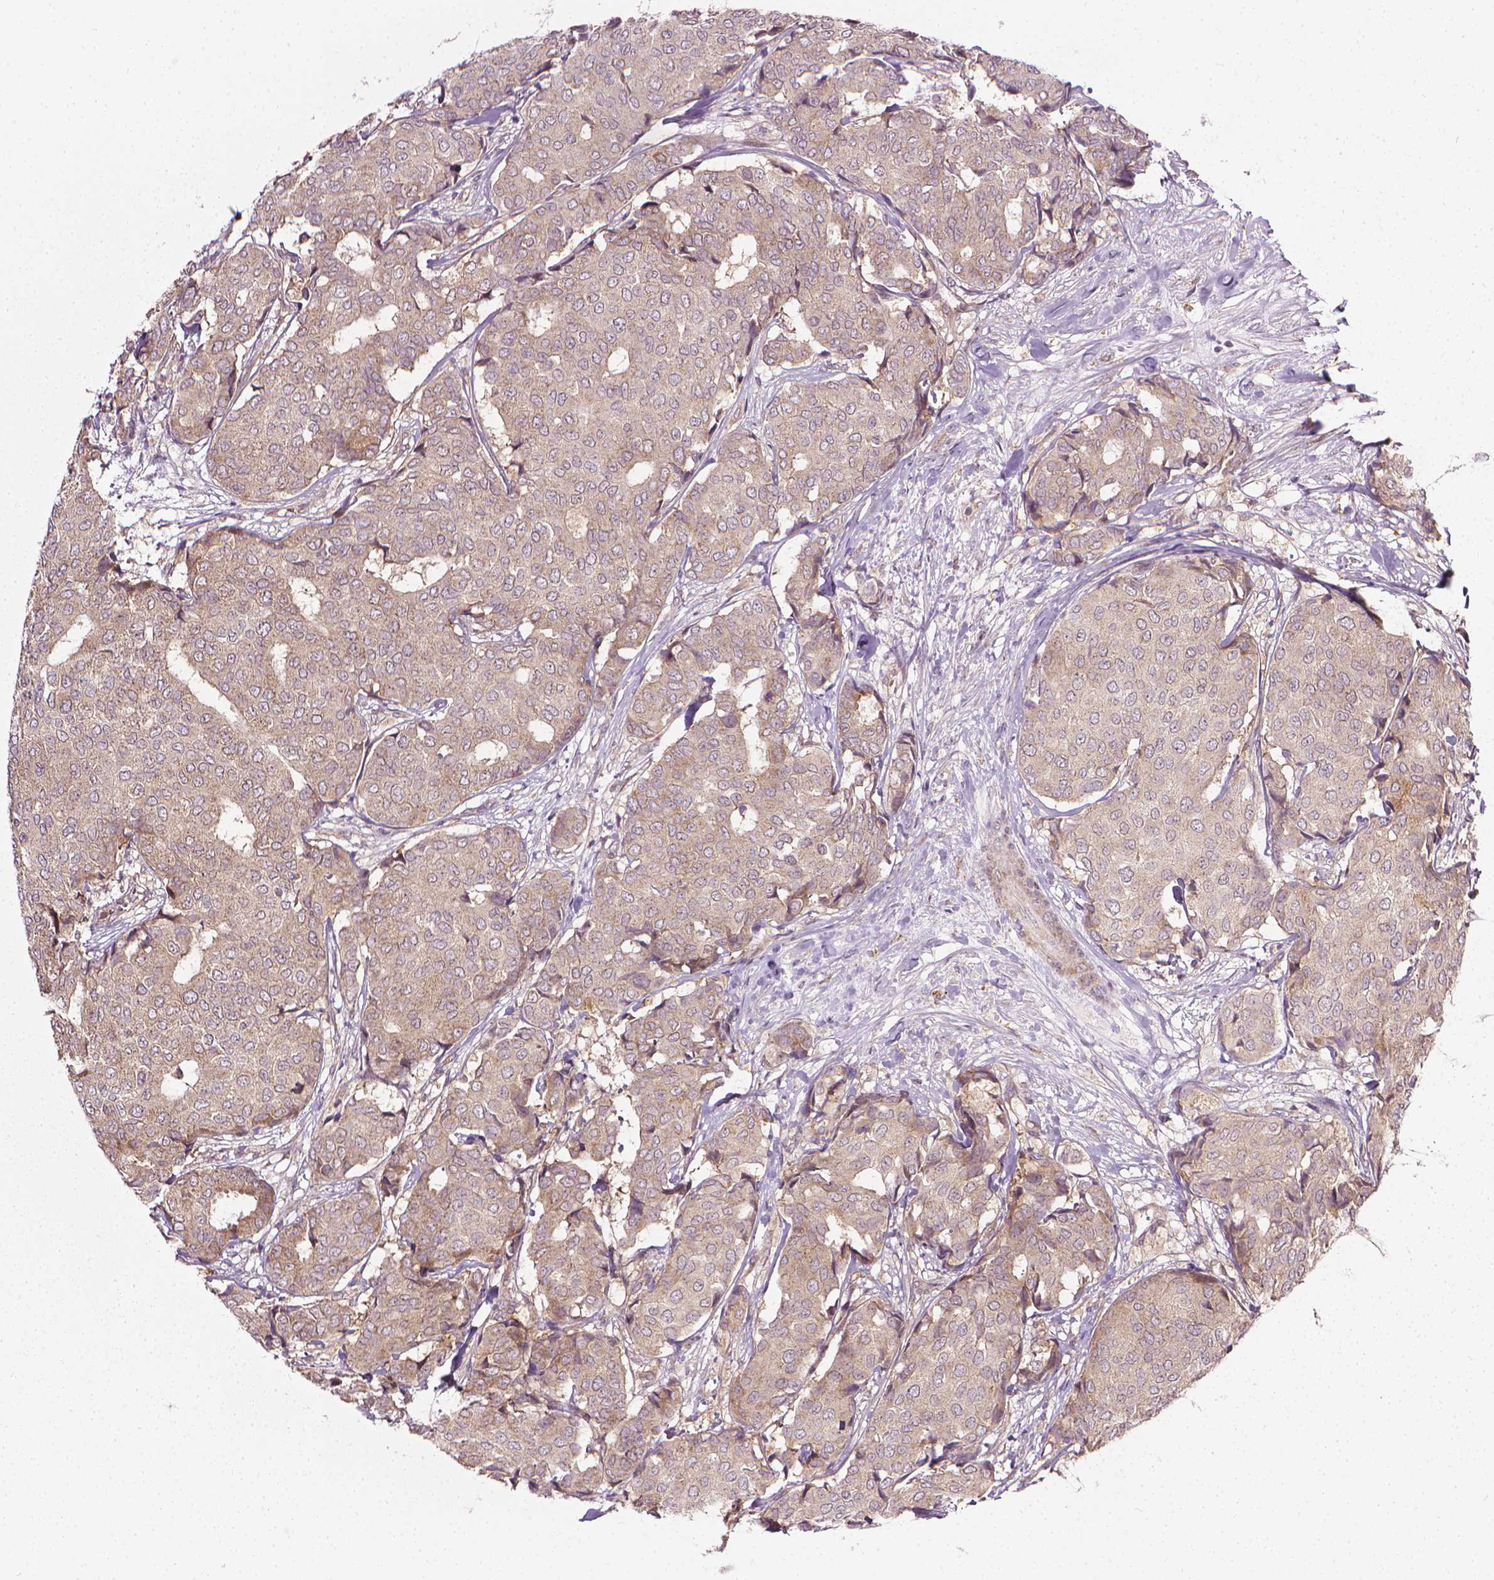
{"staining": {"intensity": "weak", "quantity": ">75%", "location": "cytoplasmic/membranous"}, "tissue": "breast cancer", "cell_type": "Tumor cells", "image_type": "cancer", "snomed": [{"axis": "morphology", "description": "Duct carcinoma"}, {"axis": "topography", "description": "Breast"}], "caption": "Immunohistochemistry of breast infiltrating ductal carcinoma shows low levels of weak cytoplasmic/membranous positivity in about >75% of tumor cells.", "gene": "PRAG1", "patient": {"sex": "female", "age": 75}}